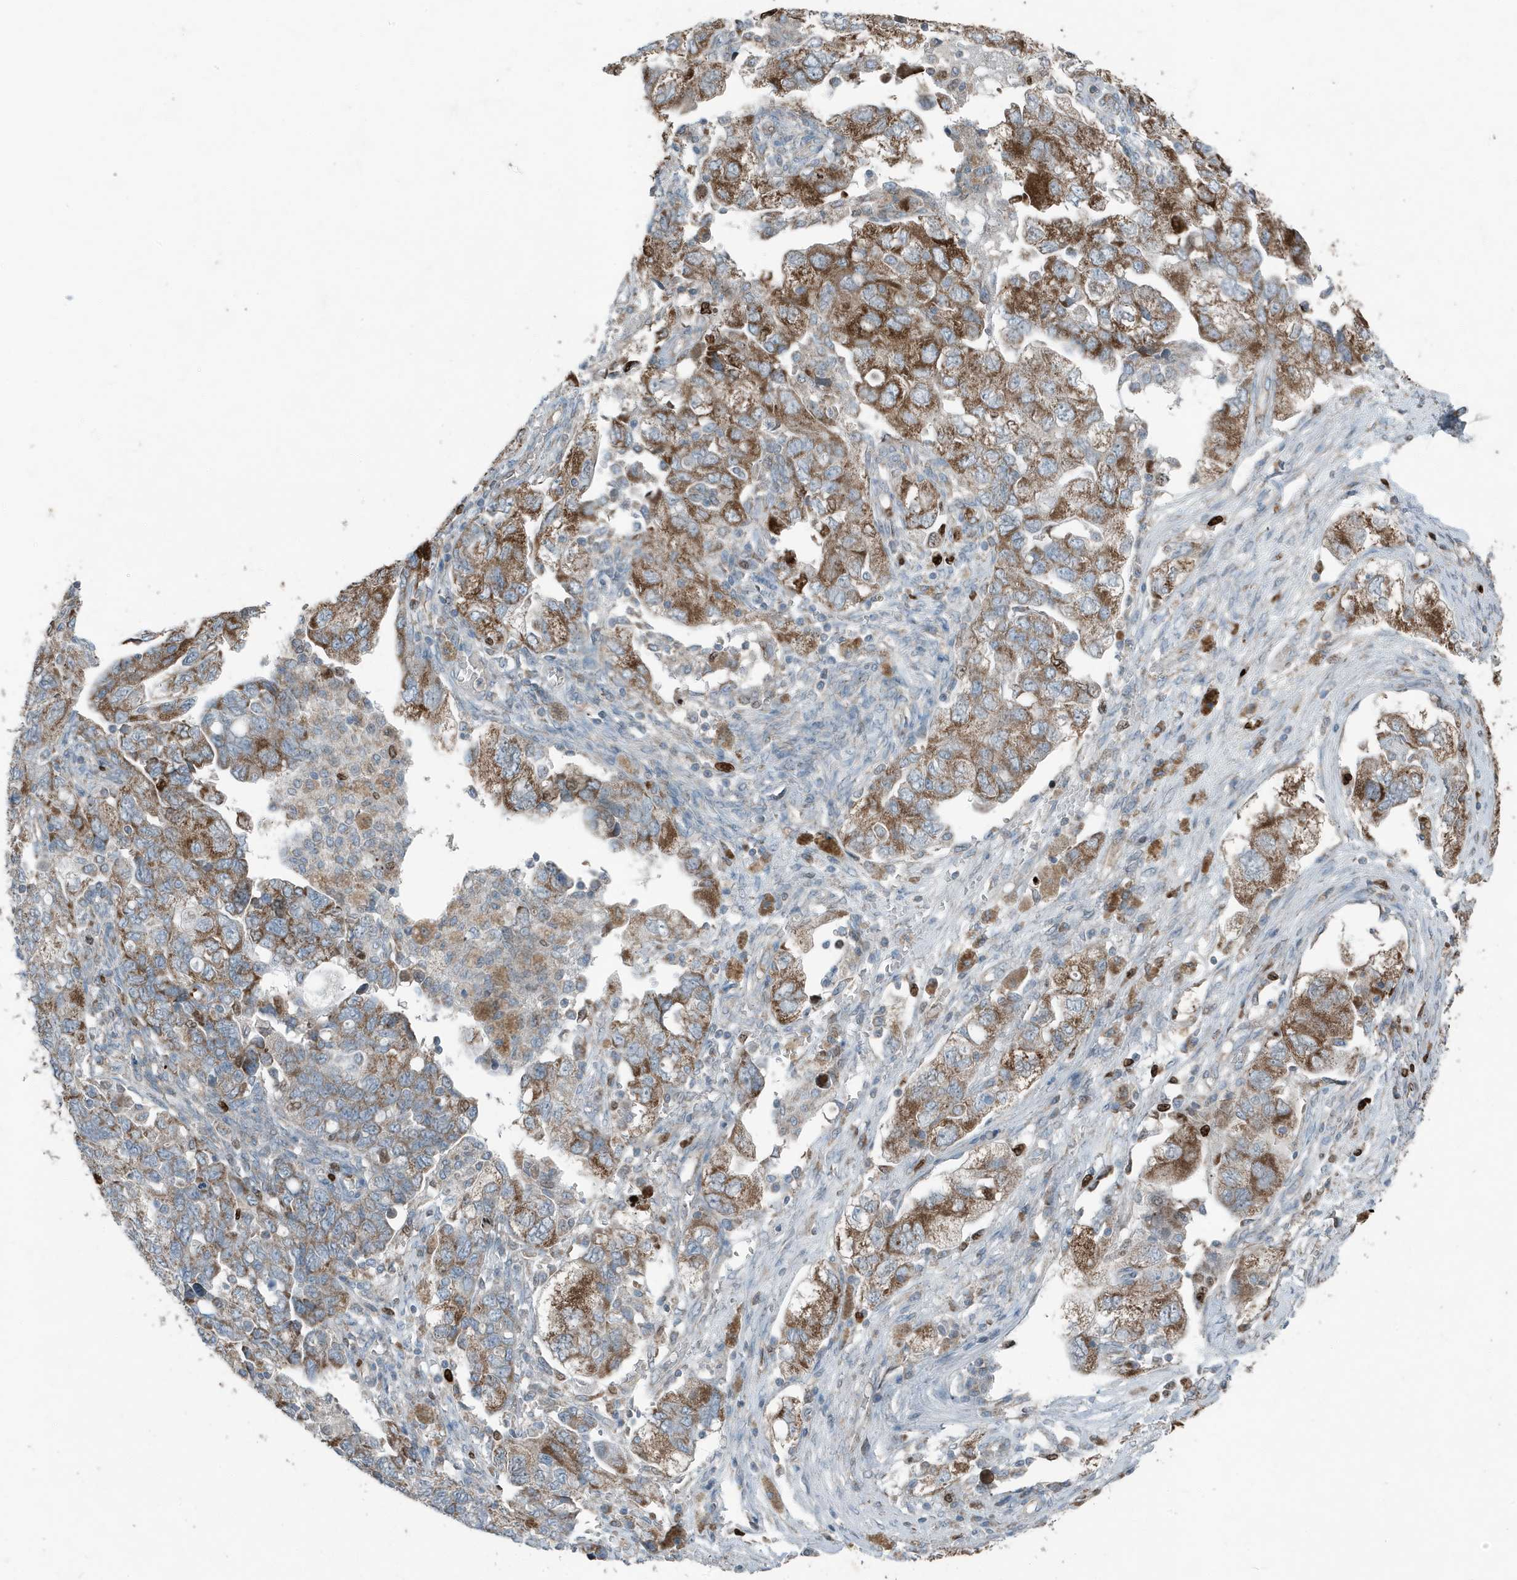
{"staining": {"intensity": "moderate", "quantity": ">75%", "location": "cytoplasmic/membranous"}, "tissue": "ovarian cancer", "cell_type": "Tumor cells", "image_type": "cancer", "snomed": [{"axis": "morphology", "description": "Carcinoma, NOS"}, {"axis": "morphology", "description": "Cystadenocarcinoma, serous, NOS"}, {"axis": "topography", "description": "Ovary"}], "caption": "A brown stain highlights moderate cytoplasmic/membranous expression of a protein in ovarian cancer (serous cystadenocarcinoma) tumor cells.", "gene": "MT-CYB", "patient": {"sex": "female", "age": 69}}